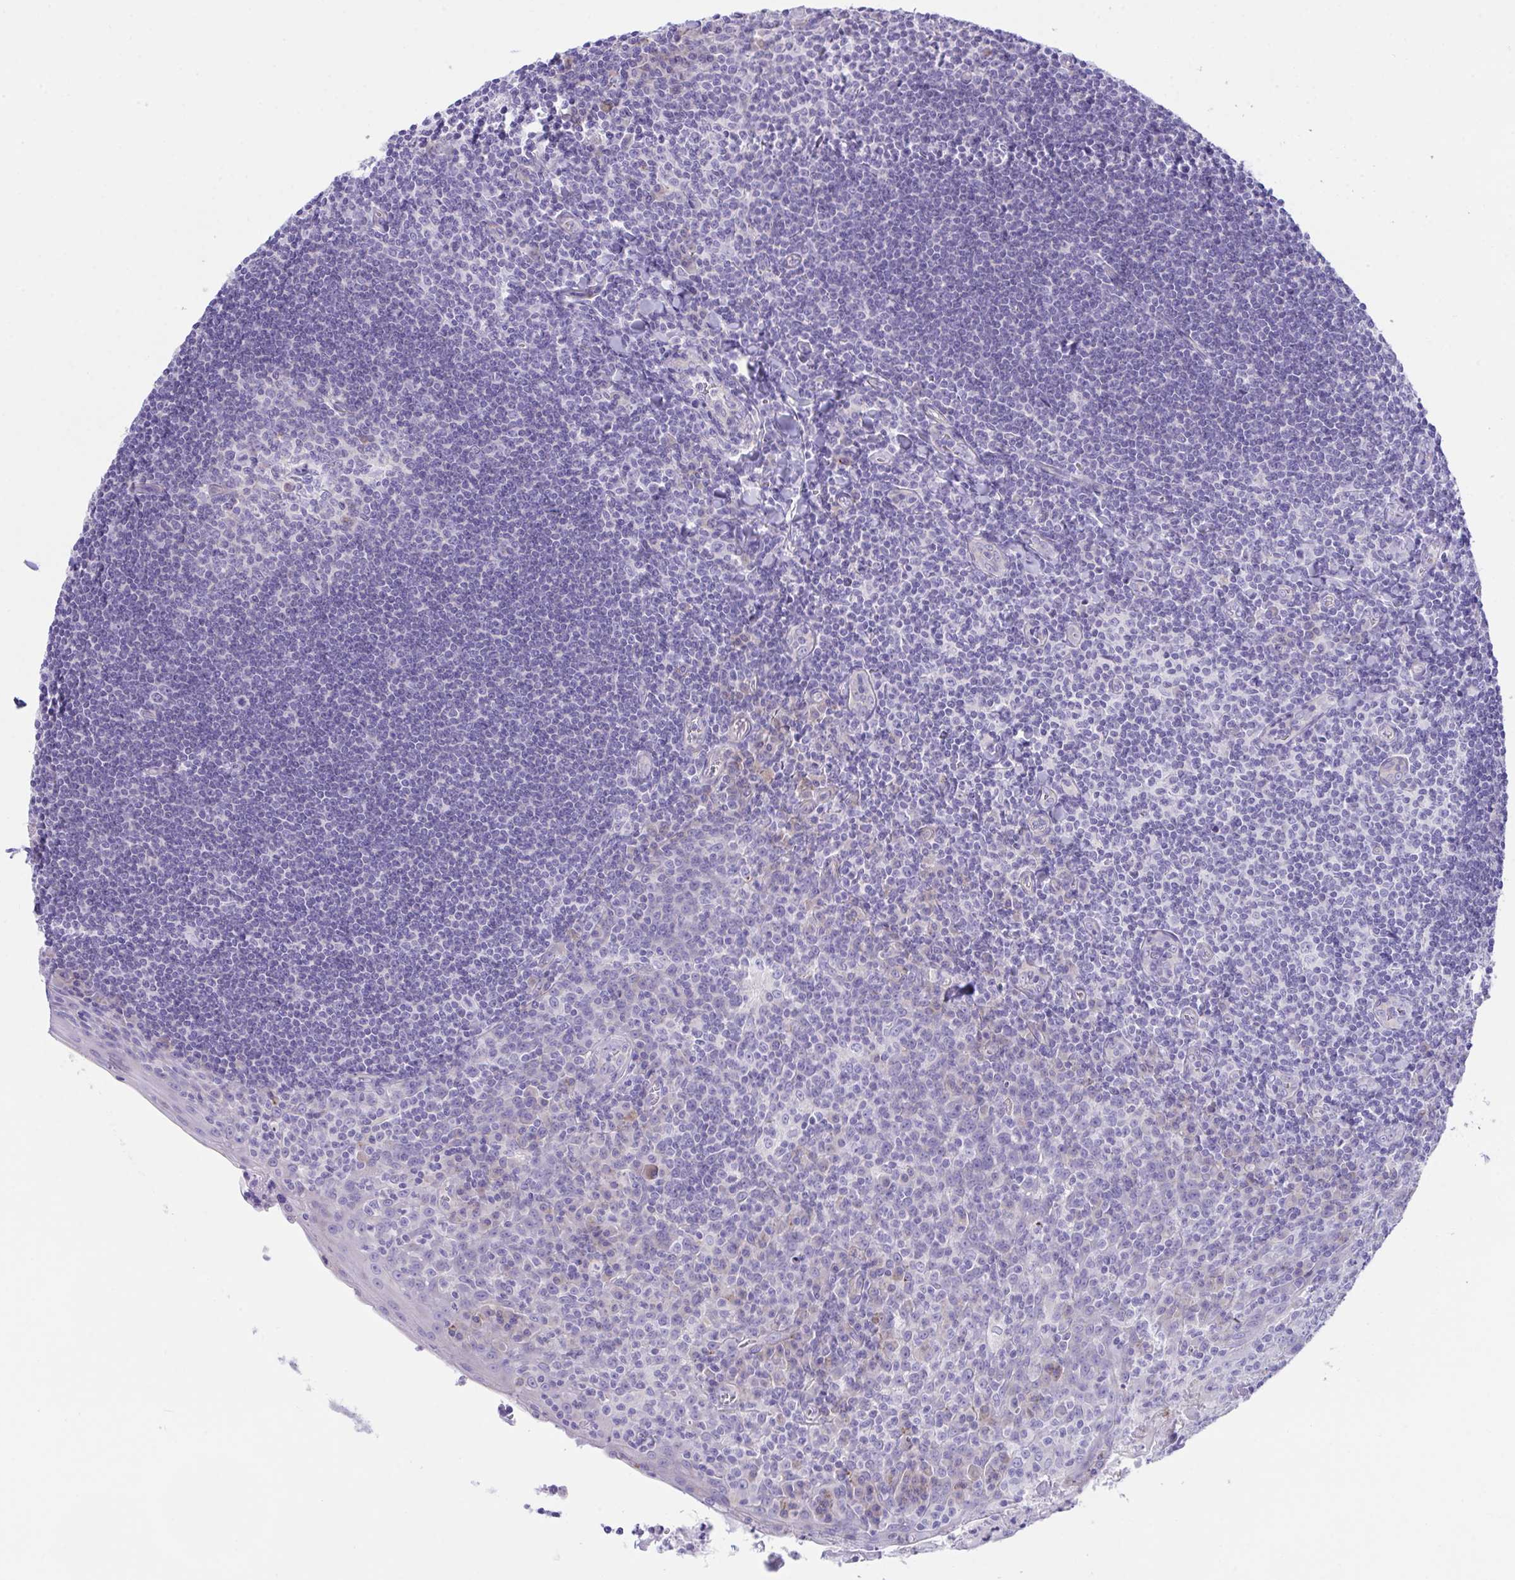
{"staining": {"intensity": "negative", "quantity": "none", "location": "none"}, "tissue": "tonsil", "cell_type": "Germinal center cells", "image_type": "normal", "snomed": [{"axis": "morphology", "description": "Normal tissue, NOS"}, {"axis": "topography", "description": "Tonsil"}], "caption": "IHC of unremarkable human tonsil exhibits no staining in germinal center cells.", "gene": "TMEM106B", "patient": {"sex": "male", "age": 27}}